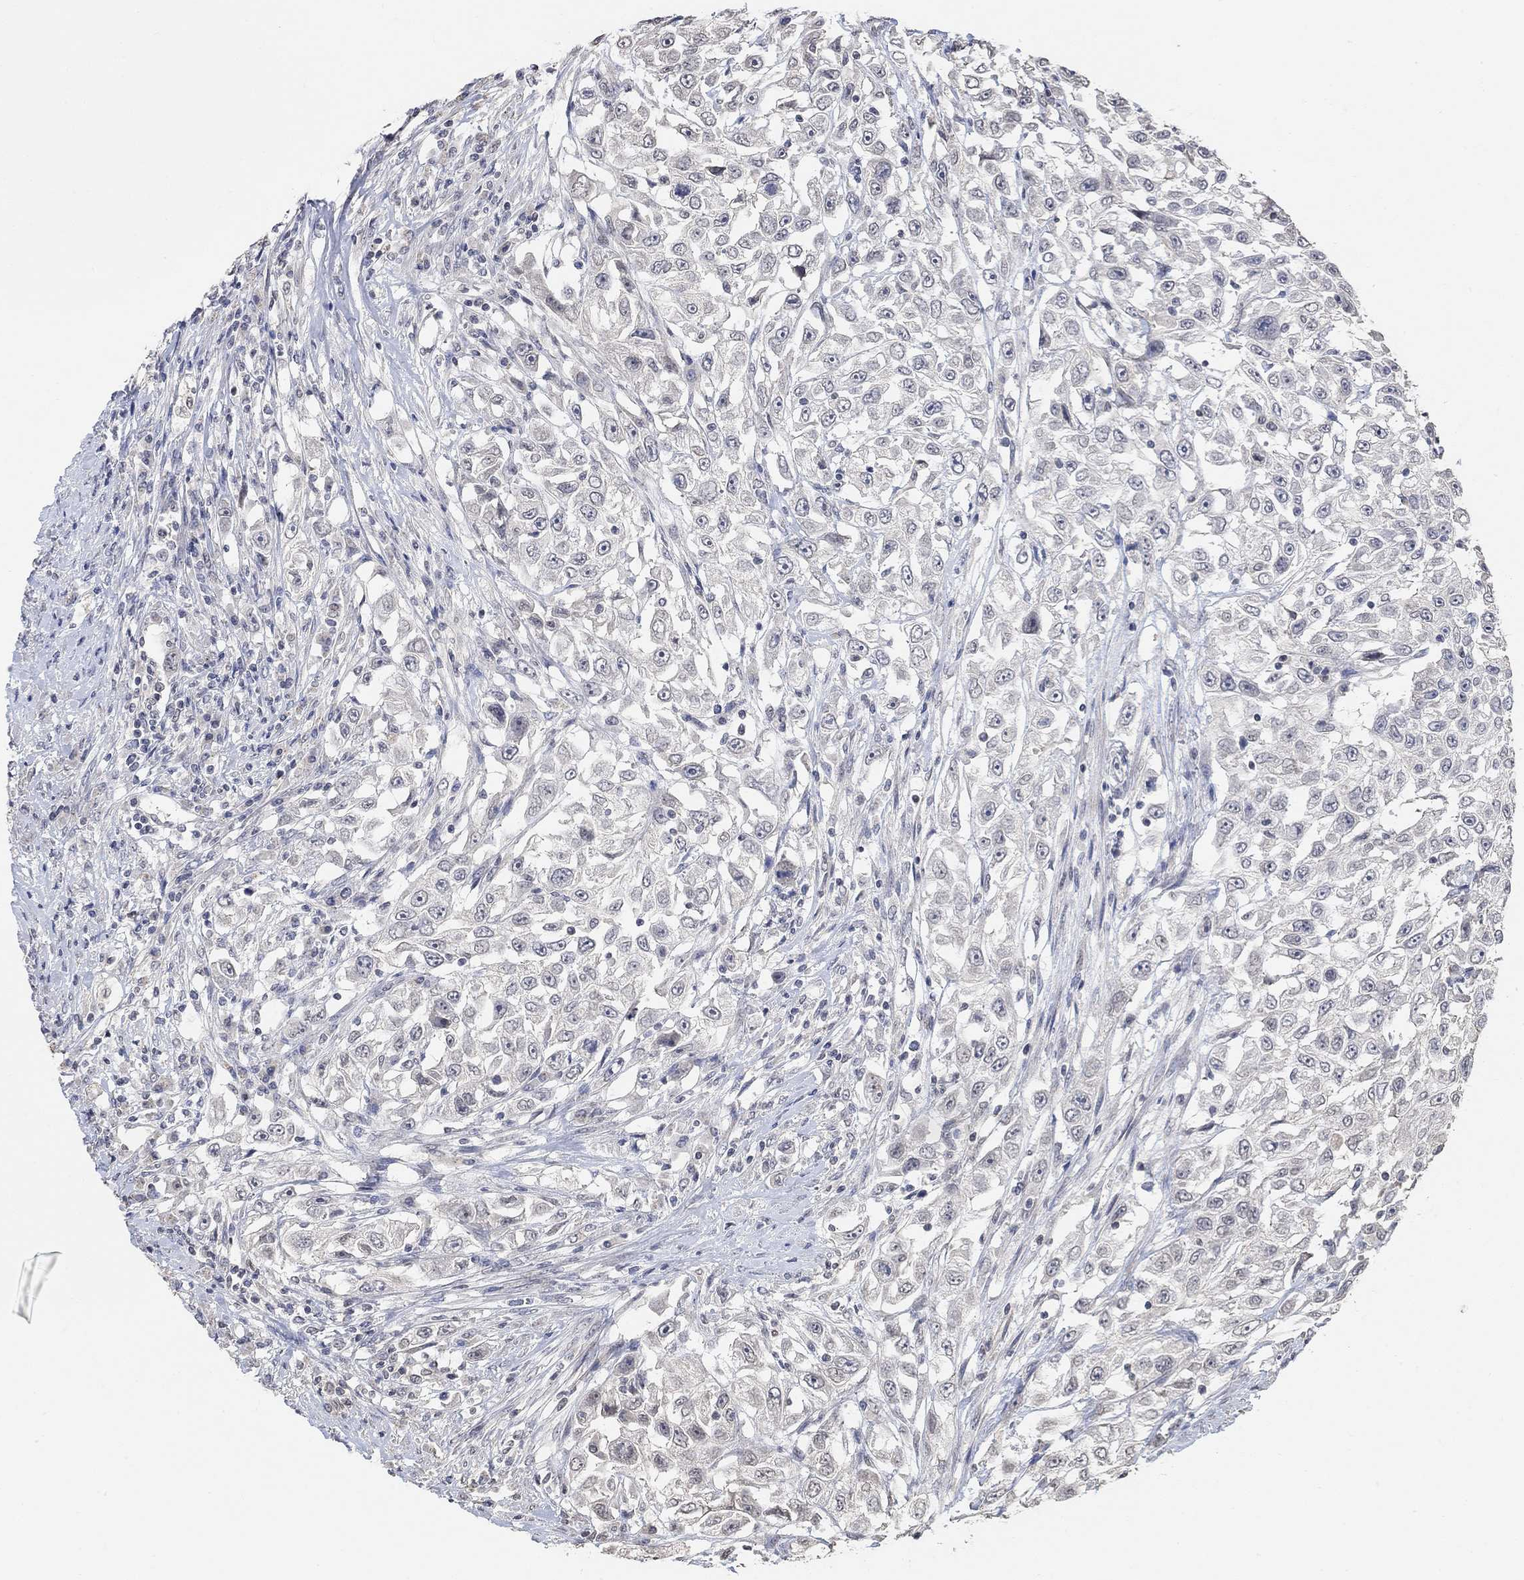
{"staining": {"intensity": "negative", "quantity": "none", "location": "none"}, "tissue": "urothelial cancer", "cell_type": "Tumor cells", "image_type": "cancer", "snomed": [{"axis": "morphology", "description": "Urothelial carcinoma, High grade"}, {"axis": "topography", "description": "Urinary bladder"}], "caption": "Human high-grade urothelial carcinoma stained for a protein using IHC exhibits no positivity in tumor cells.", "gene": "UNC5B", "patient": {"sex": "female", "age": 56}}